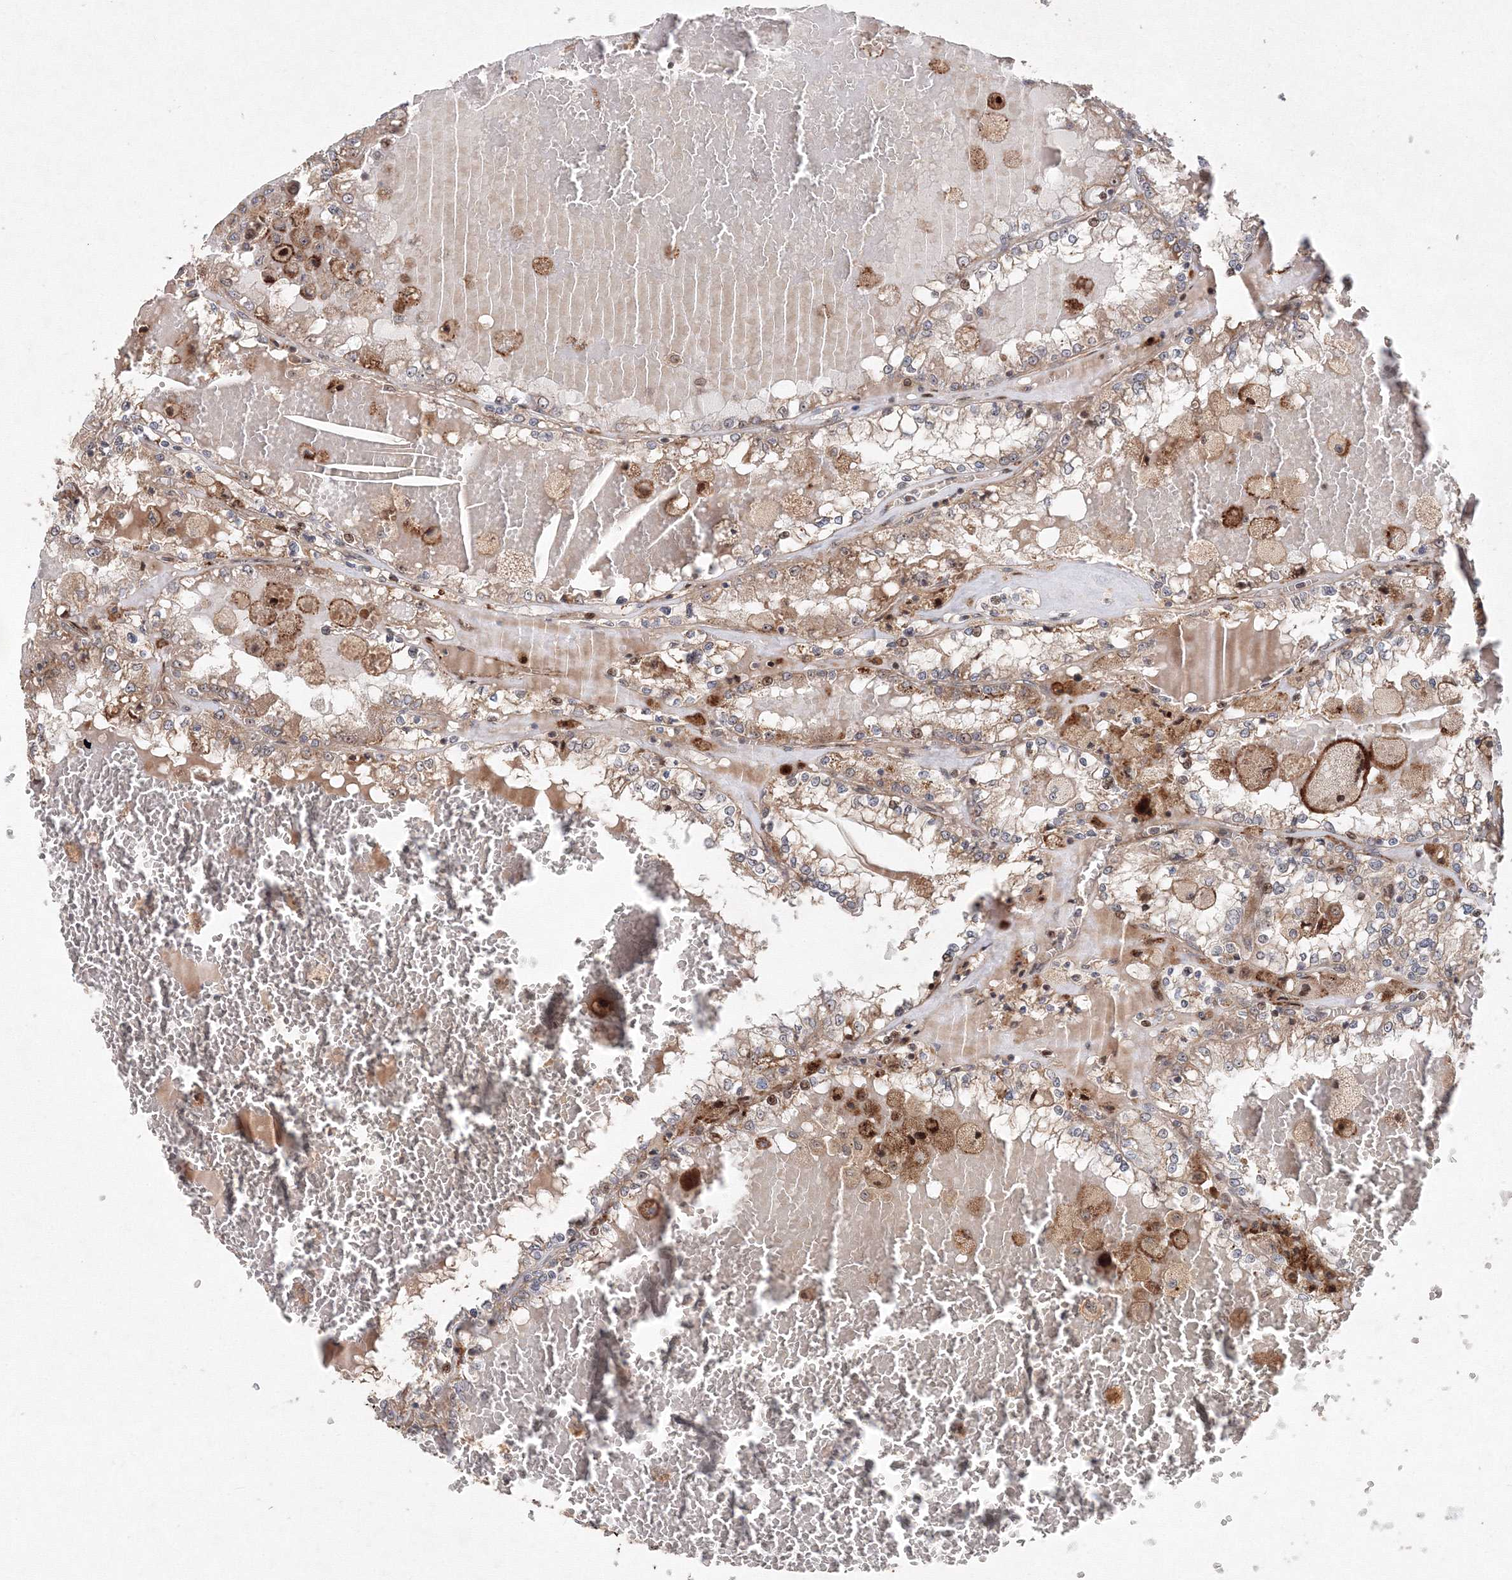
{"staining": {"intensity": "weak", "quantity": ">75%", "location": "cytoplasmic/membranous,nuclear"}, "tissue": "renal cancer", "cell_type": "Tumor cells", "image_type": "cancer", "snomed": [{"axis": "morphology", "description": "Adenocarcinoma, NOS"}, {"axis": "topography", "description": "Kidney"}], "caption": "Approximately >75% of tumor cells in adenocarcinoma (renal) demonstrate weak cytoplasmic/membranous and nuclear protein expression as visualized by brown immunohistochemical staining.", "gene": "ANKAR", "patient": {"sex": "female", "age": 56}}